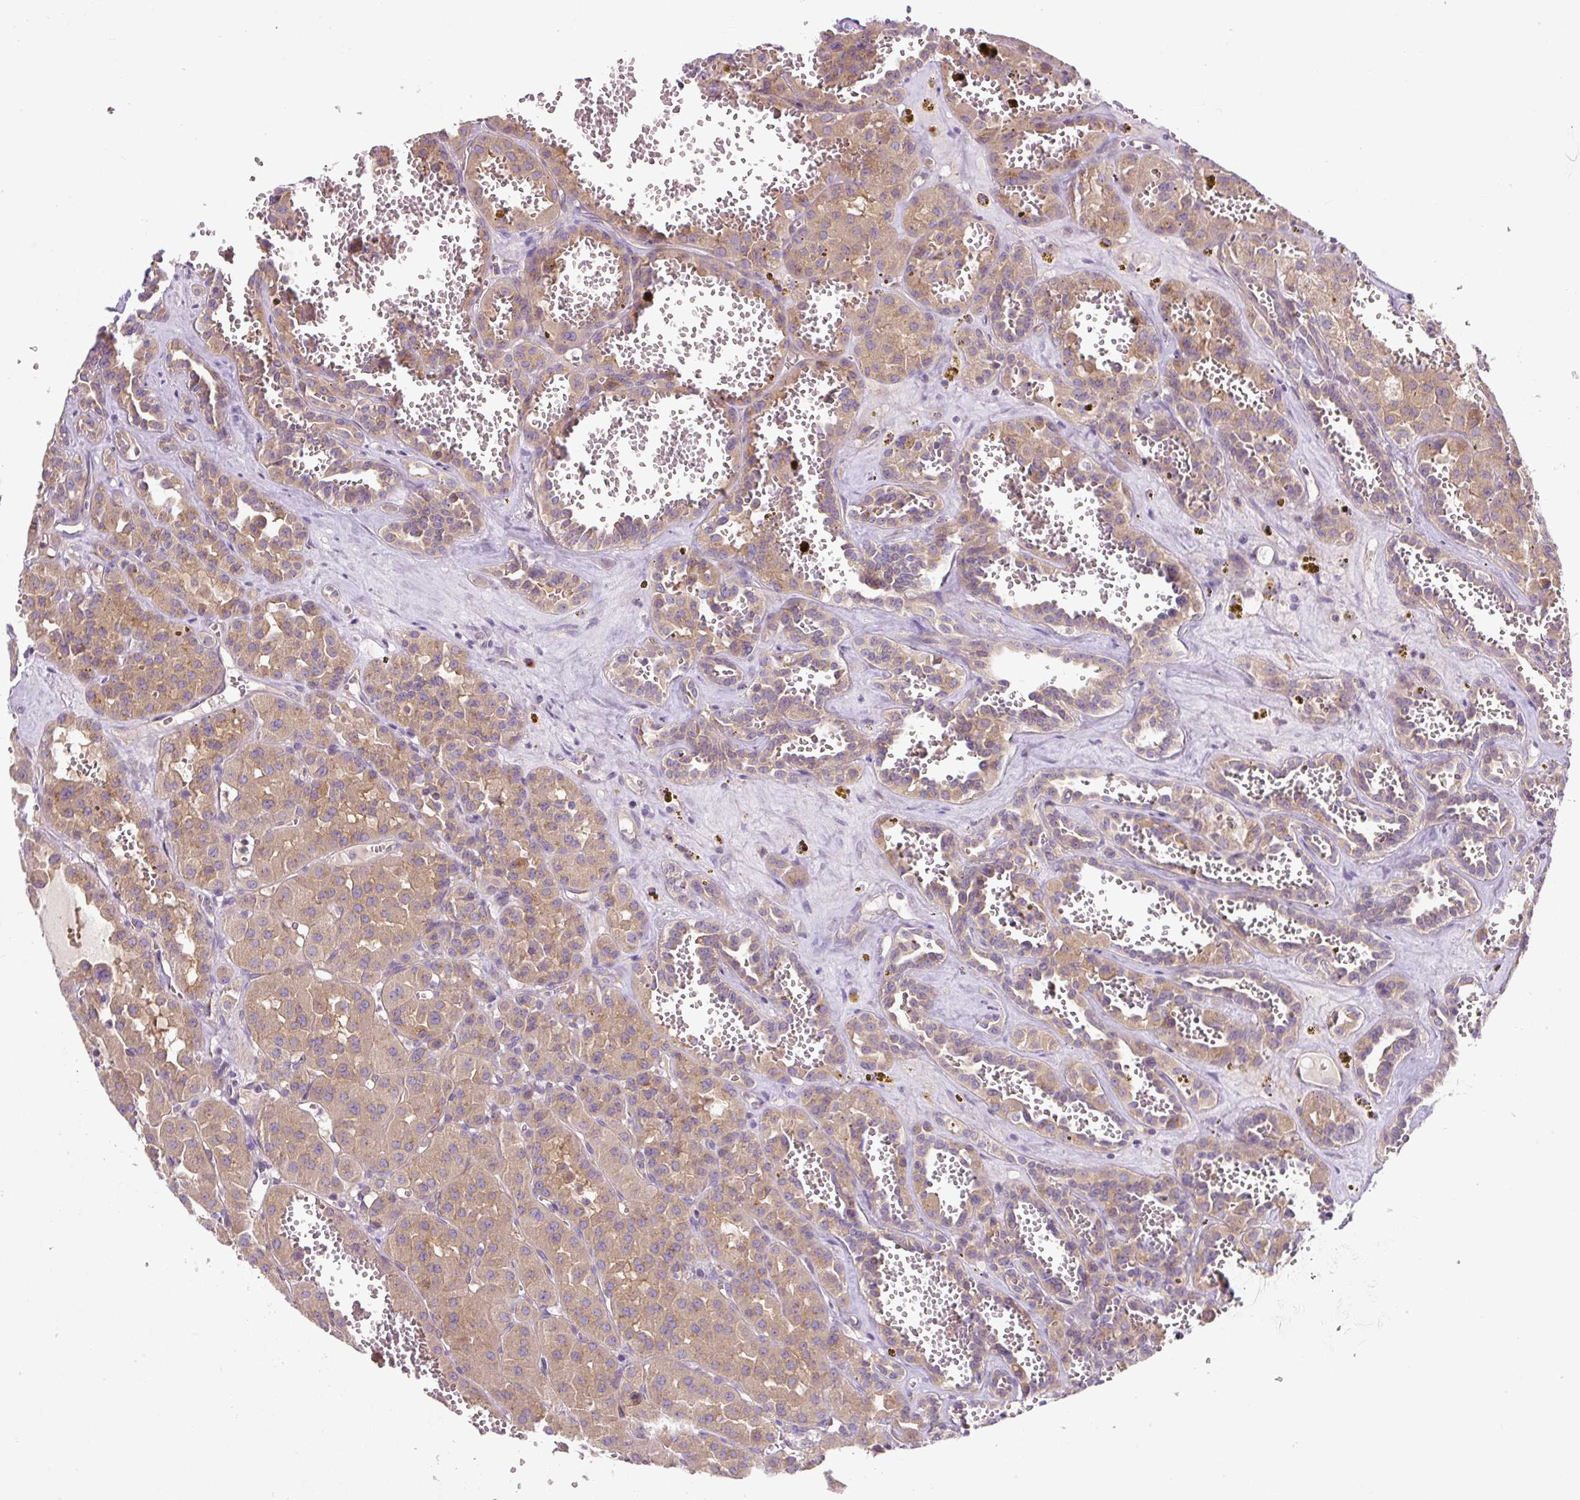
{"staining": {"intensity": "moderate", "quantity": ">75%", "location": "cytoplasmic/membranous"}, "tissue": "renal cancer", "cell_type": "Tumor cells", "image_type": "cancer", "snomed": [{"axis": "morphology", "description": "Carcinoma, NOS"}, {"axis": "topography", "description": "Kidney"}], "caption": "DAB immunohistochemical staining of human renal cancer (carcinoma) shows moderate cytoplasmic/membranous protein staining in about >75% of tumor cells.", "gene": "MLX", "patient": {"sex": "female", "age": 75}}